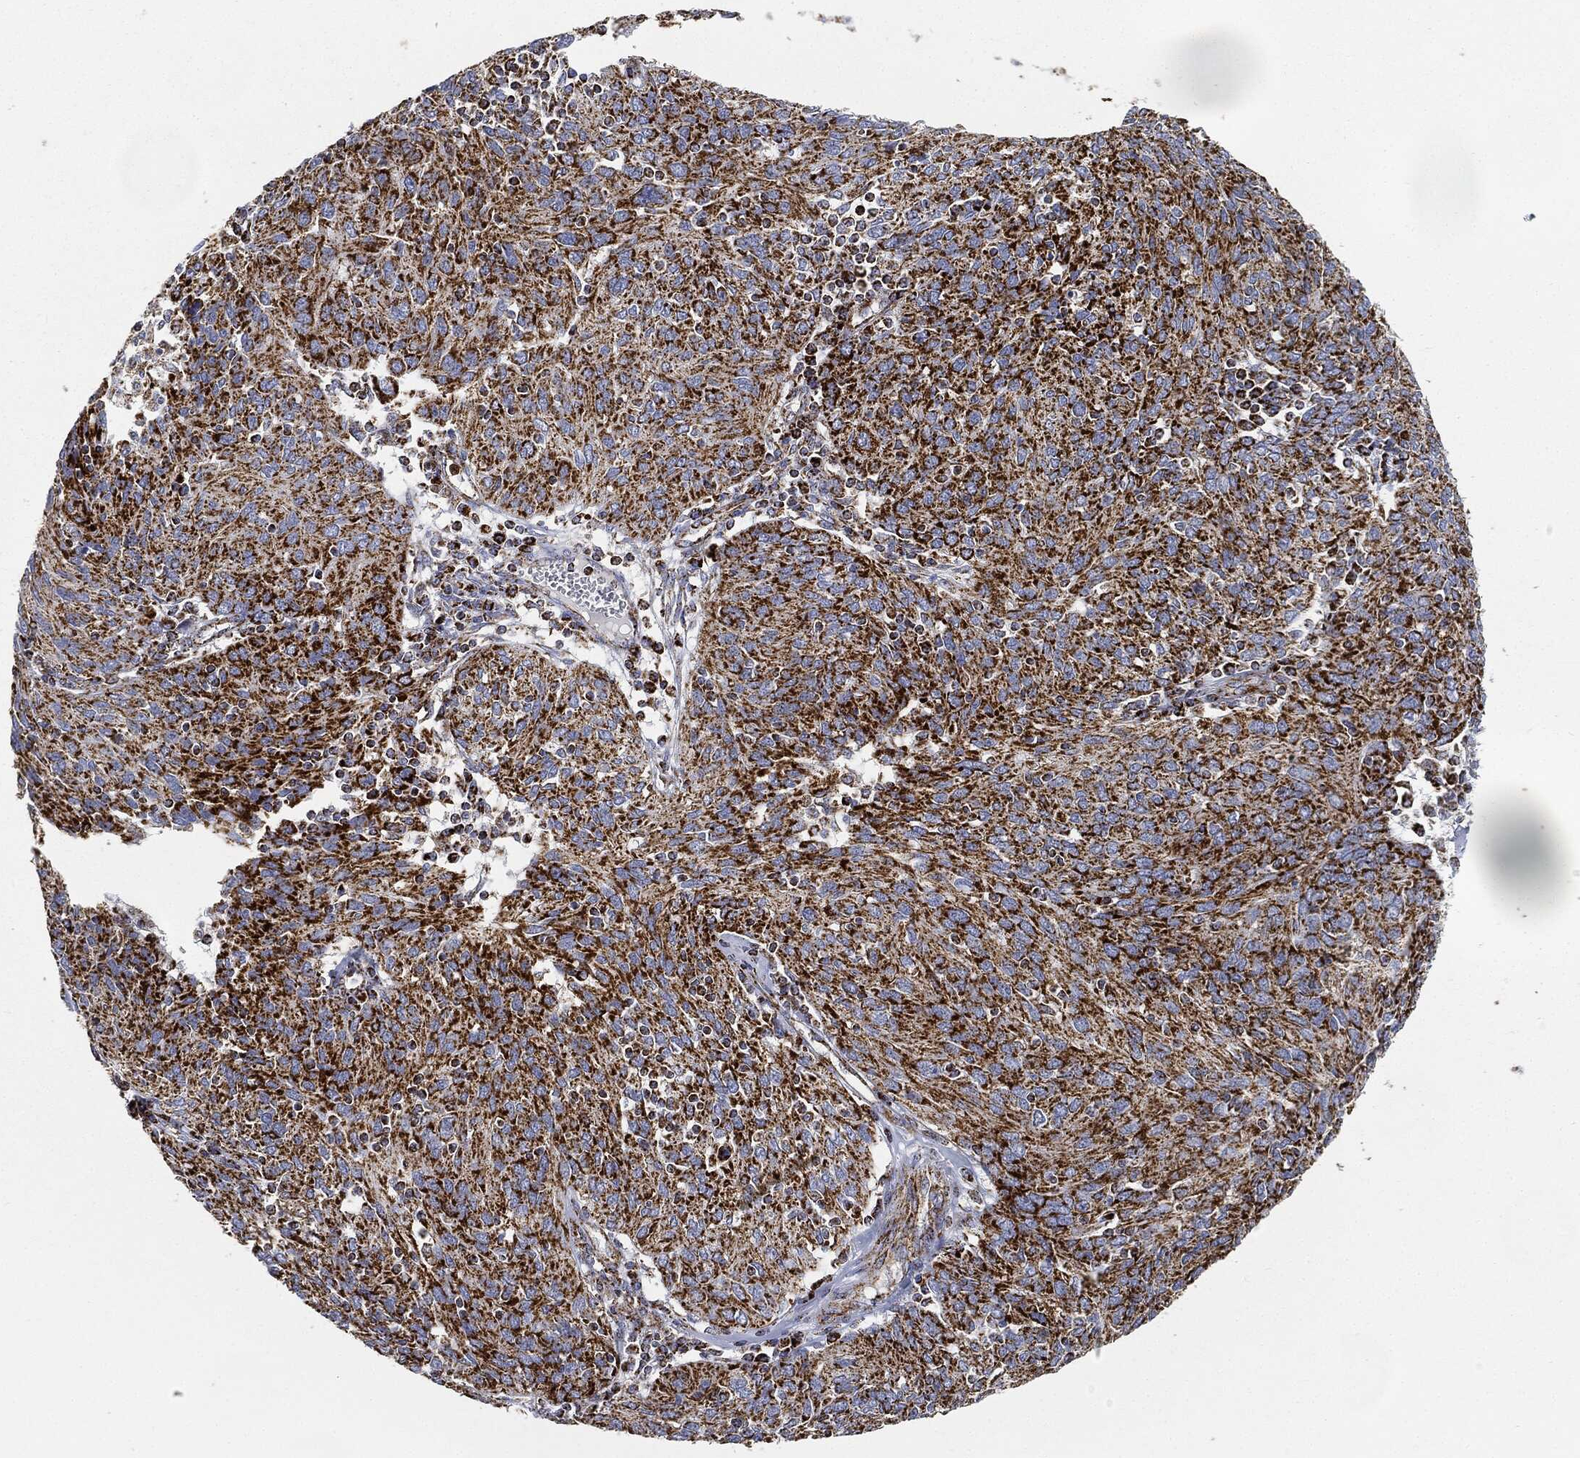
{"staining": {"intensity": "strong", "quantity": ">75%", "location": "cytoplasmic/membranous"}, "tissue": "ovarian cancer", "cell_type": "Tumor cells", "image_type": "cancer", "snomed": [{"axis": "morphology", "description": "Carcinoma, endometroid"}, {"axis": "topography", "description": "Ovary"}], "caption": "DAB immunohistochemical staining of human ovarian cancer shows strong cytoplasmic/membranous protein staining in about >75% of tumor cells. (Stains: DAB (3,3'-diaminobenzidine) in brown, nuclei in blue, Microscopy: brightfield microscopy at high magnification).", "gene": "CAPN15", "patient": {"sex": "female", "age": 50}}